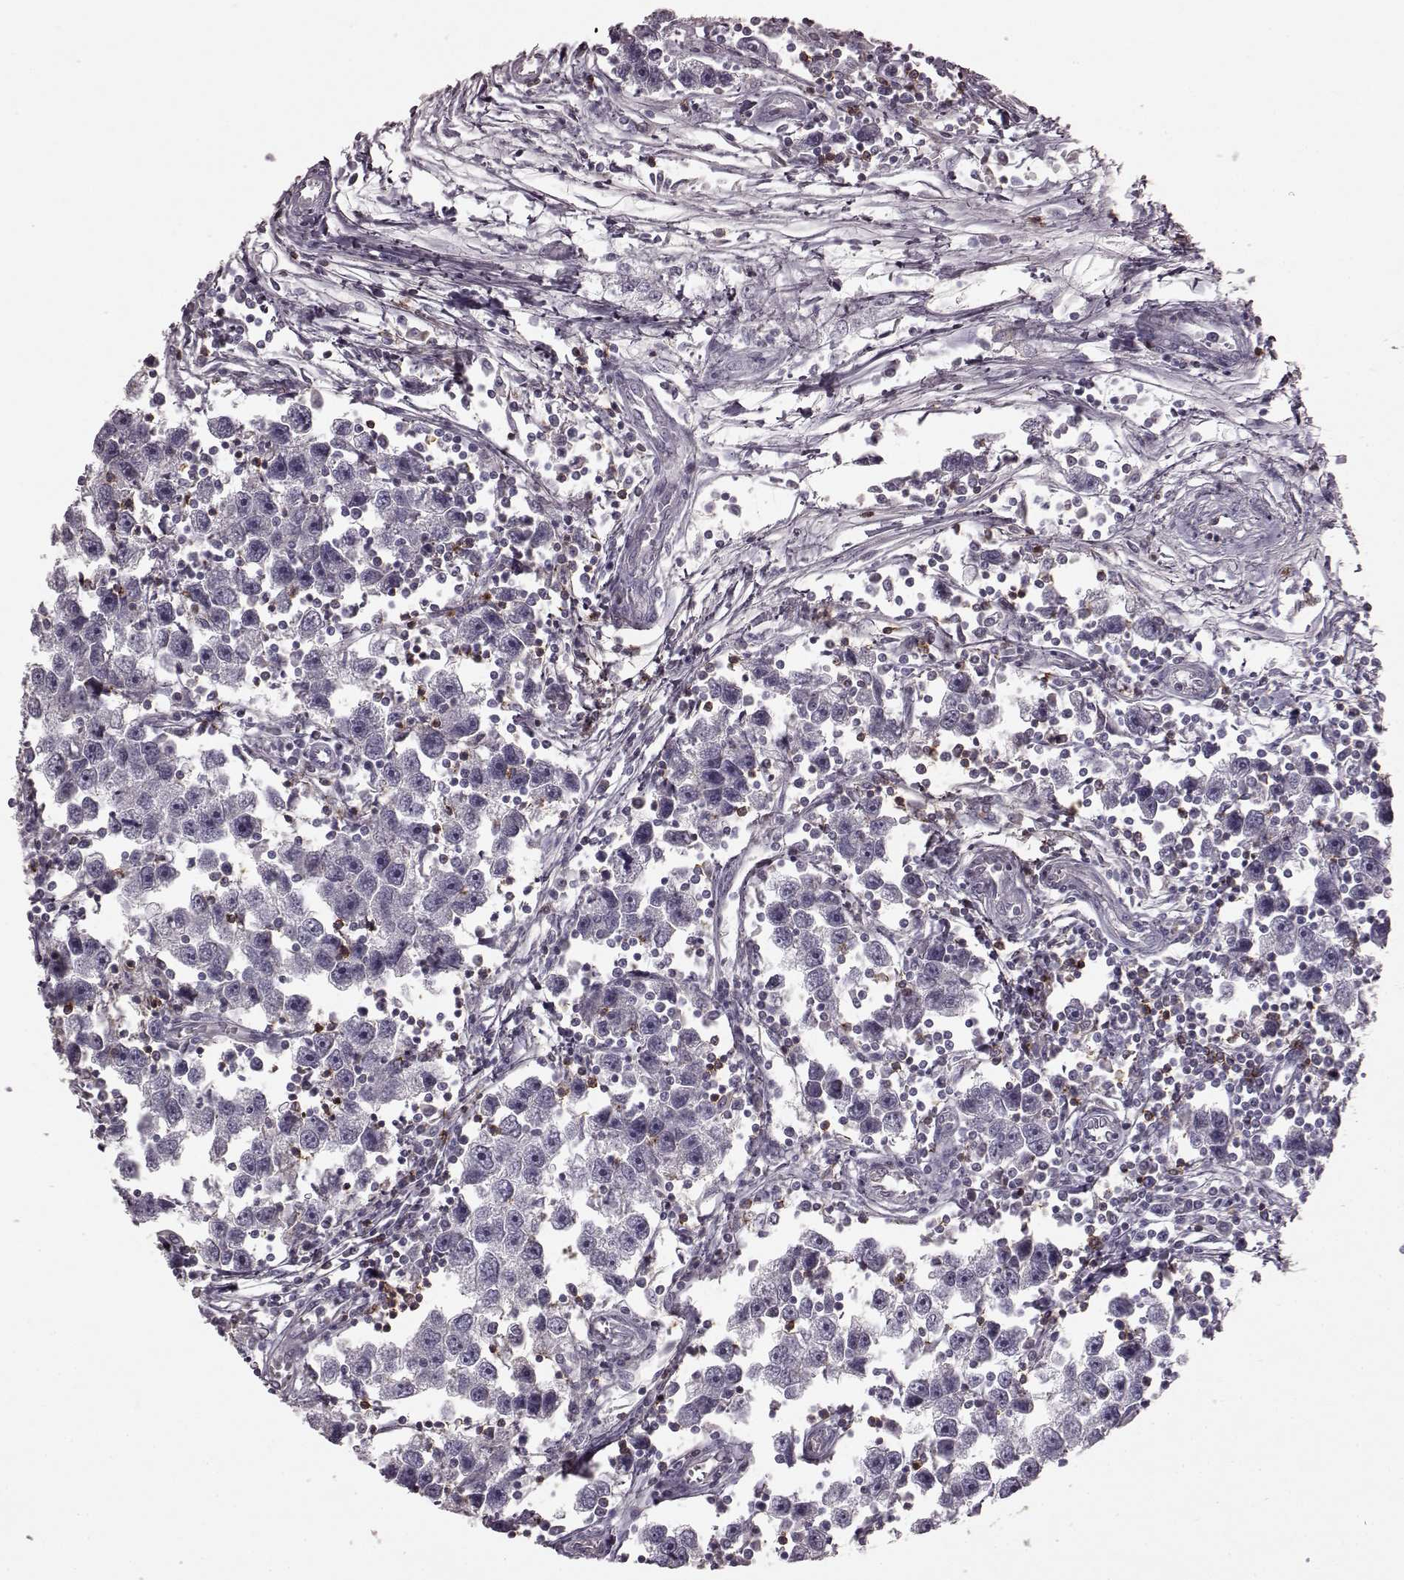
{"staining": {"intensity": "negative", "quantity": "none", "location": "none"}, "tissue": "testis cancer", "cell_type": "Tumor cells", "image_type": "cancer", "snomed": [{"axis": "morphology", "description": "Seminoma, NOS"}, {"axis": "topography", "description": "Testis"}], "caption": "DAB (3,3'-diaminobenzidine) immunohistochemical staining of testis seminoma exhibits no significant positivity in tumor cells.", "gene": "PDCD1", "patient": {"sex": "male", "age": 30}}